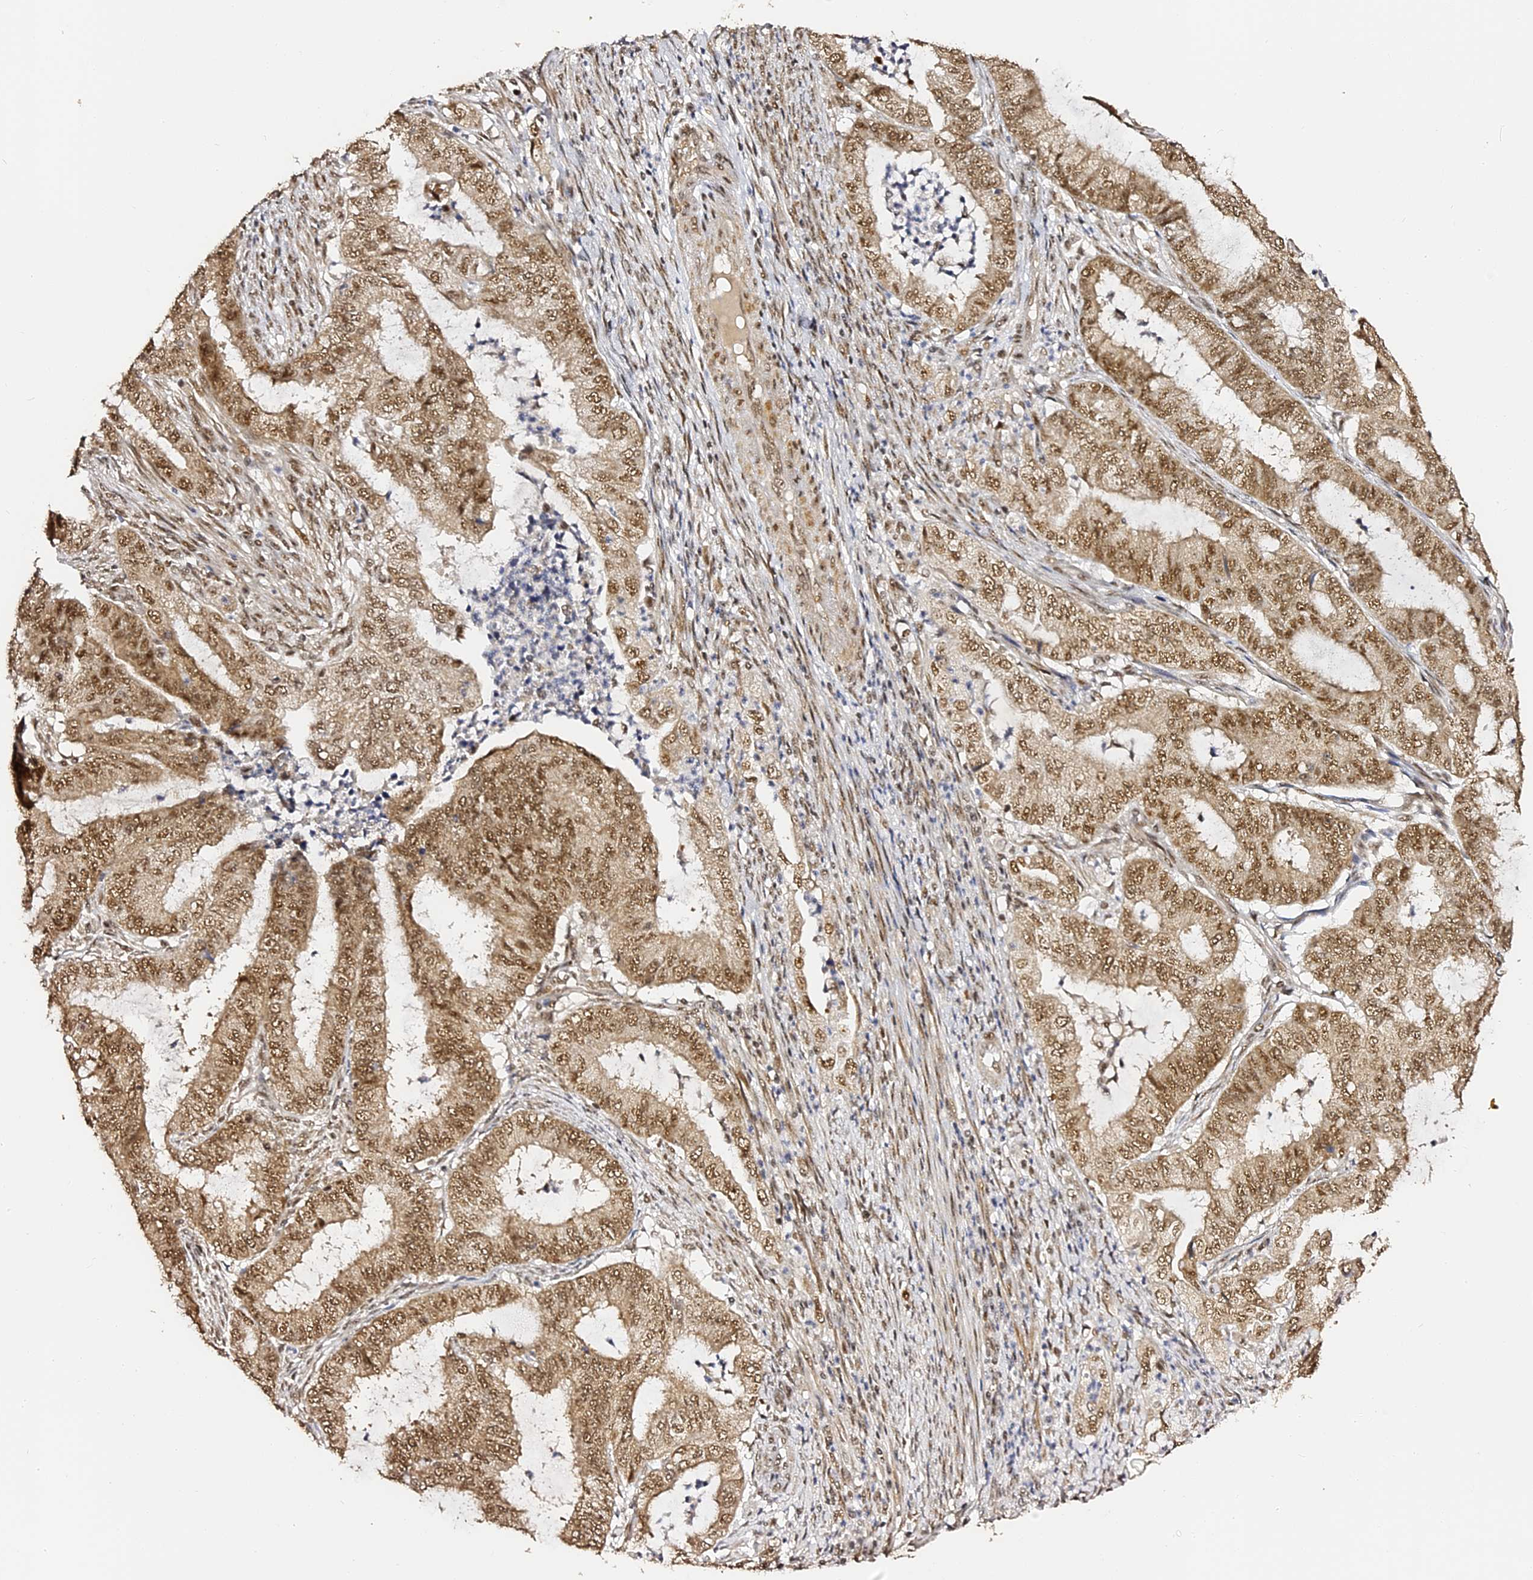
{"staining": {"intensity": "moderate", "quantity": ">75%", "location": "cytoplasmic/membranous,nuclear"}, "tissue": "endometrial cancer", "cell_type": "Tumor cells", "image_type": "cancer", "snomed": [{"axis": "morphology", "description": "Adenocarcinoma, NOS"}, {"axis": "topography", "description": "Endometrium"}], "caption": "Endometrial adenocarcinoma stained with a protein marker exhibits moderate staining in tumor cells.", "gene": "MCRS1", "patient": {"sex": "female", "age": 51}}